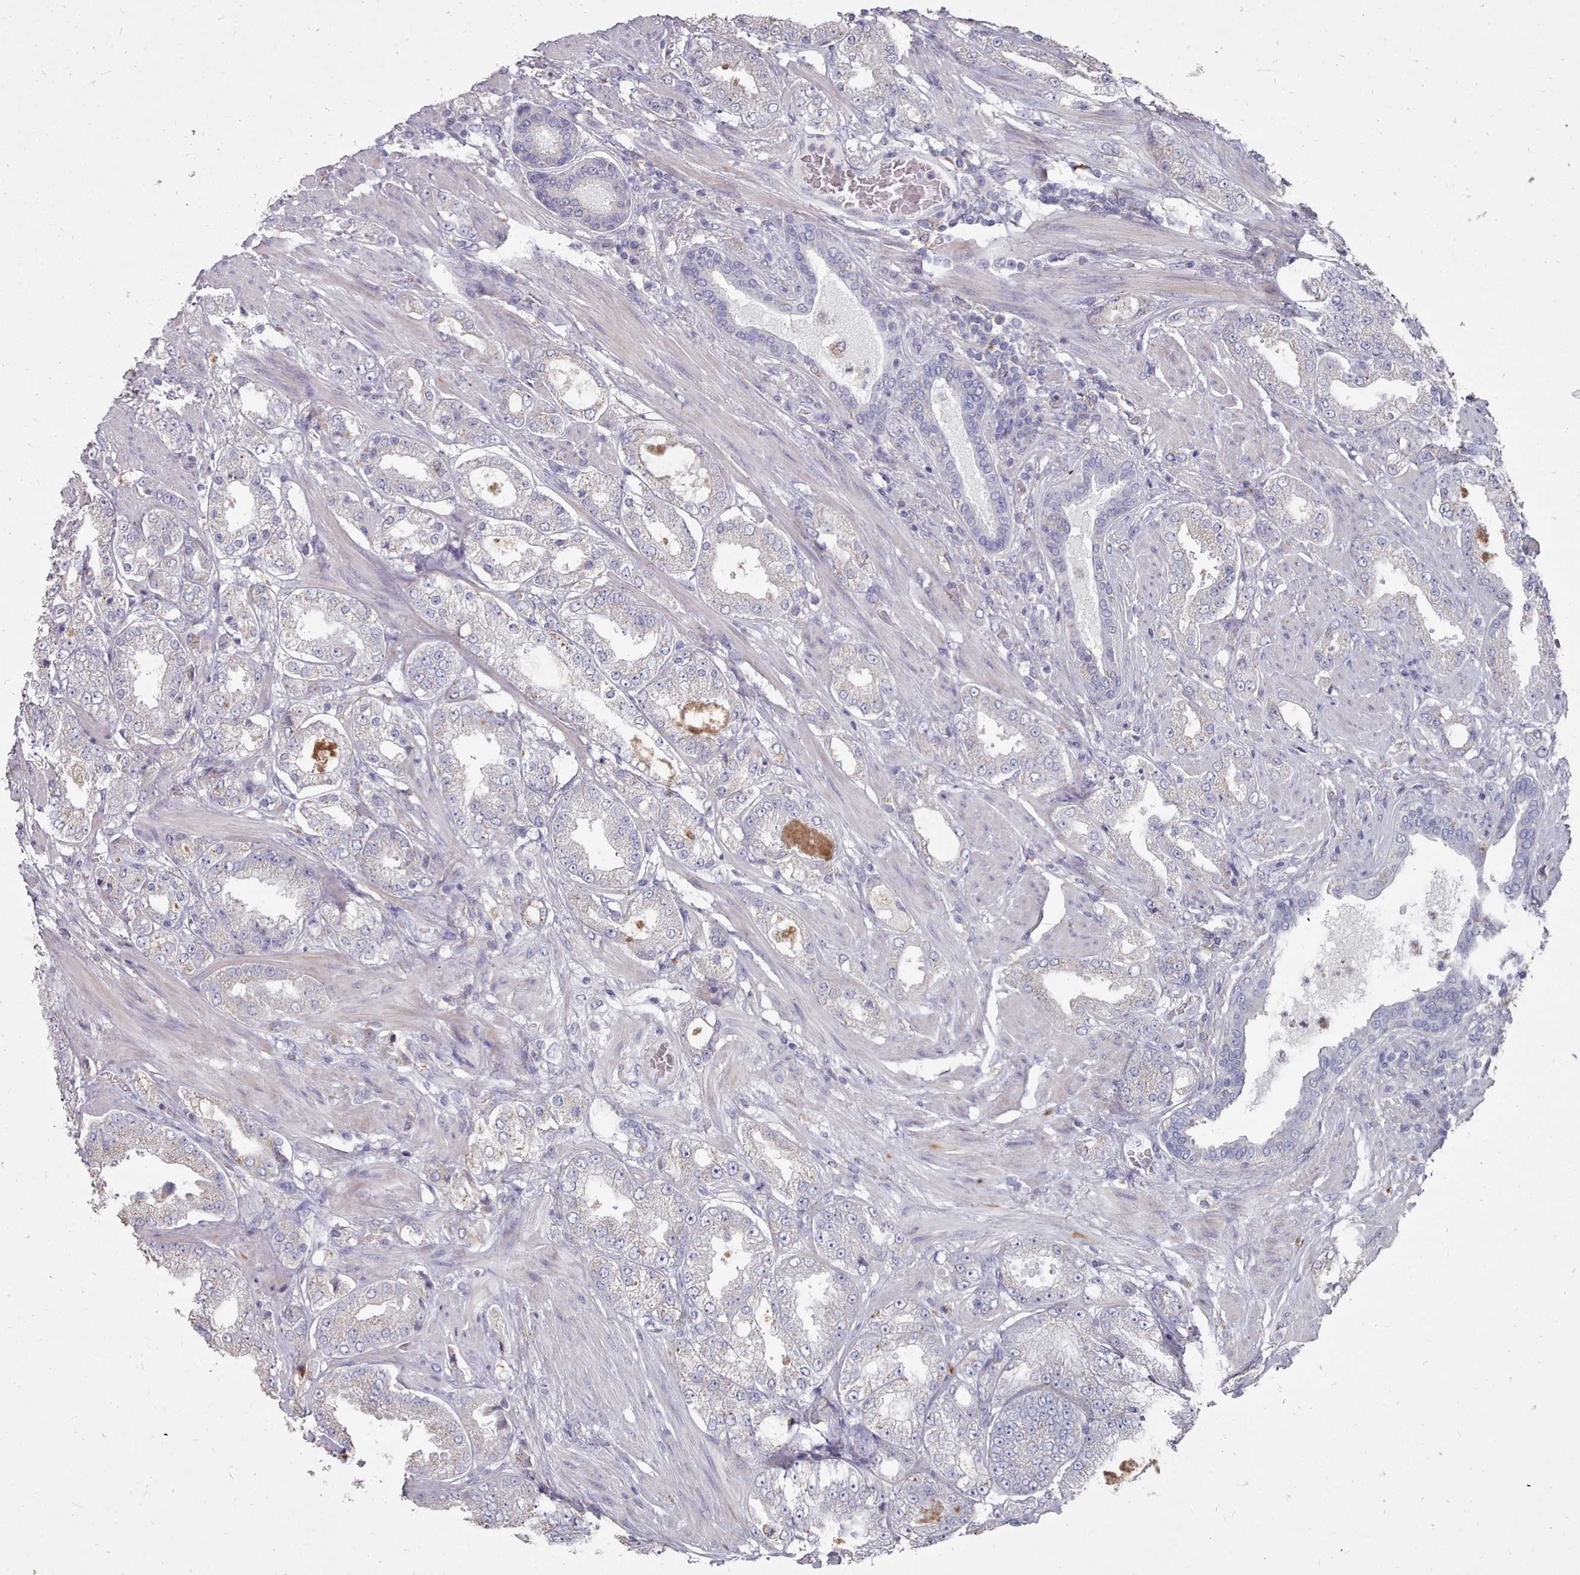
{"staining": {"intensity": "negative", "quantity": "none", "location": "none"}, "tissue": "prostate cancer", "cell_type": "Tumor cells", "image_type": "cancer", "snomed": [{"axis": "morphology", "description": "Adenocarcinoma, High grade"}, {"axis": "topography", "description": "Prostate"}], "caption": "A photomicrograph of human prostate cancer (high-grade adenocarcinoma) is negative for staining in tumor cells.", "gene": "OTULINL", "patient": {"sex": "male", "age": 68}}